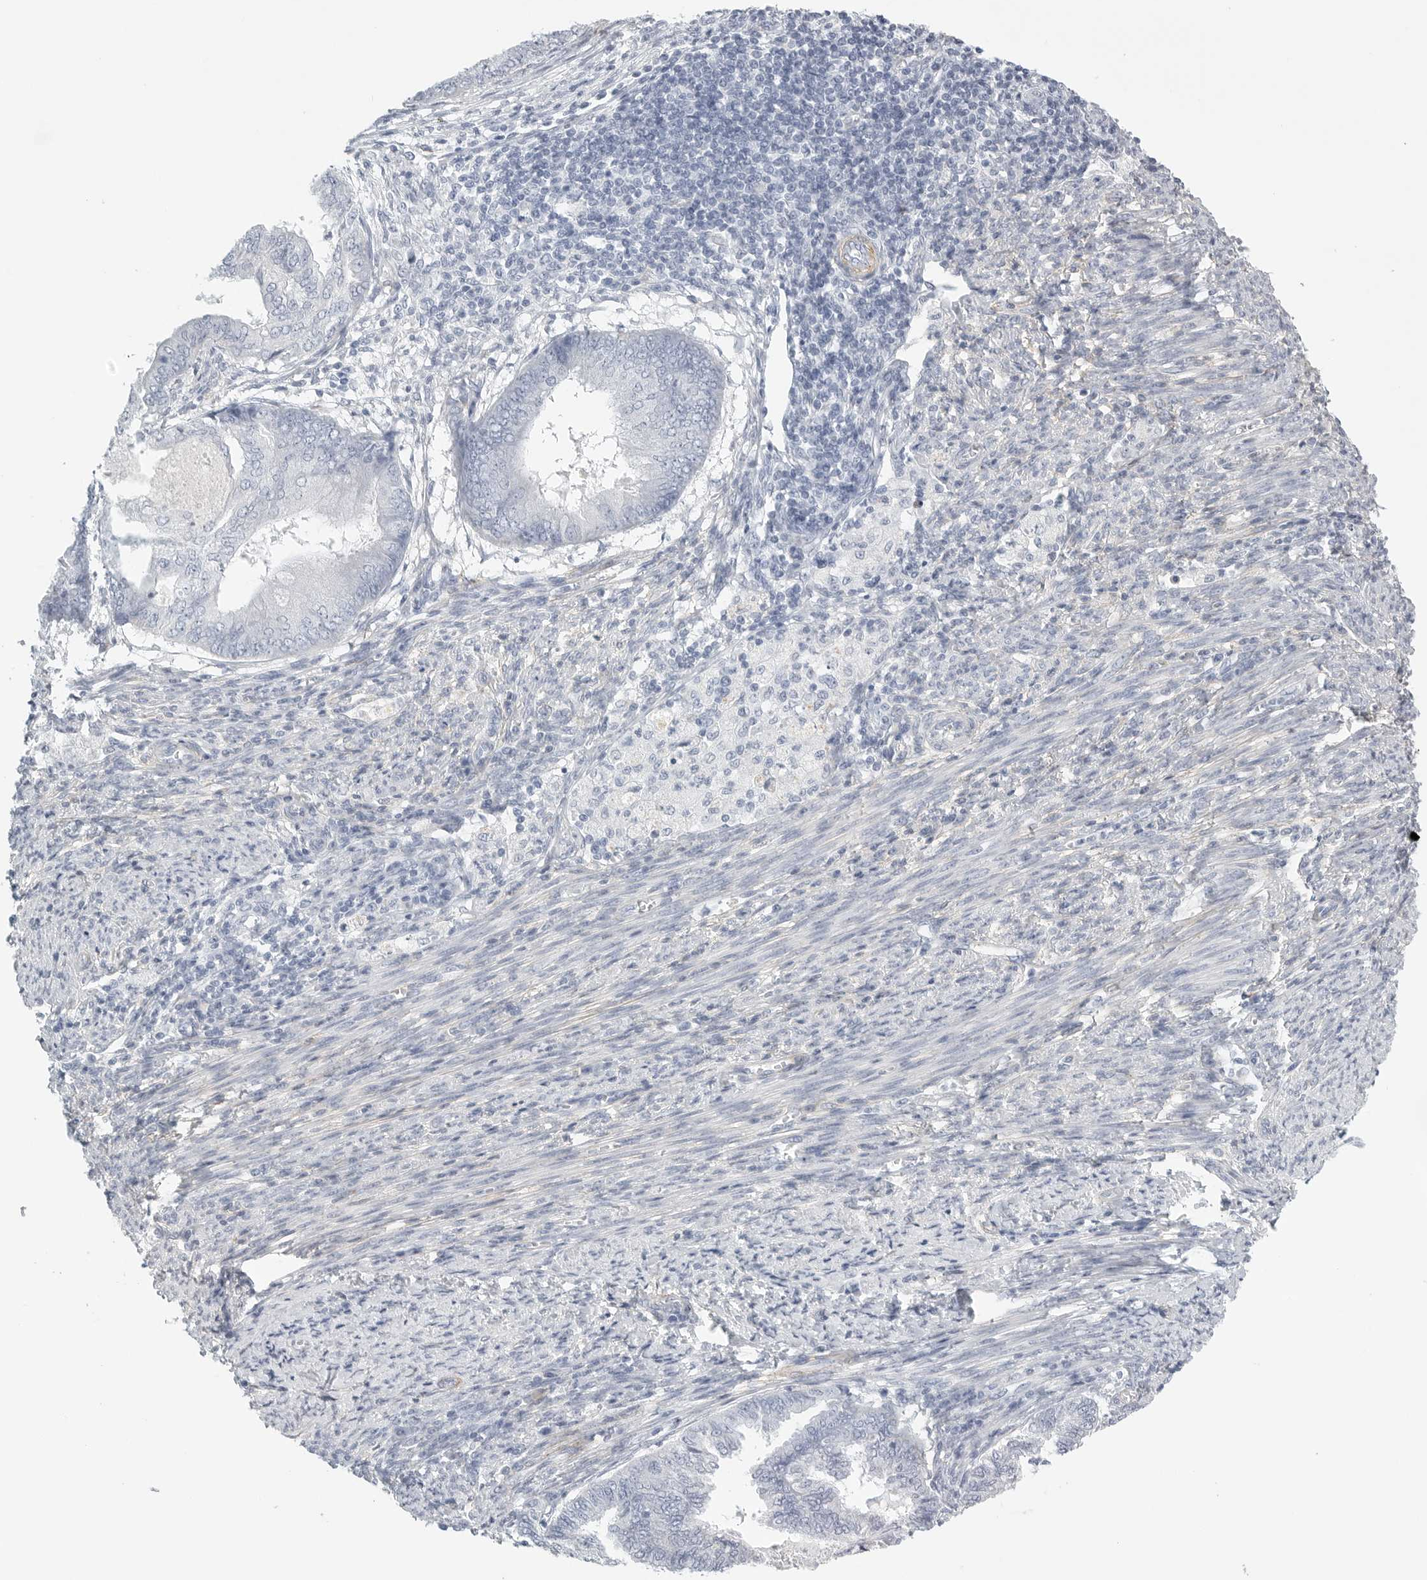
{"staining": {"intensity": "negative", "quantity": "none", "location": "none"}, "tissue": "endometrial cancer", "cell_type": "Tumor cells", "image_type": "cancer", "snomed": [{"axis": "morphology", "description": "Polyp, NOS"}, {"axis": "morphology", "description": "Adenocarcinoma, NOS"}, {"axis": "morphology", "description": "Adenoma, NOS"}, {"axis": "topography", "description": "Endometrium"}], "caption": "Photomicrograph shows no protein staining in tumor cells of polyp (endometrial) tissue.", "gene": "TNR", "patient": {"sex": "female", "age": 79}}